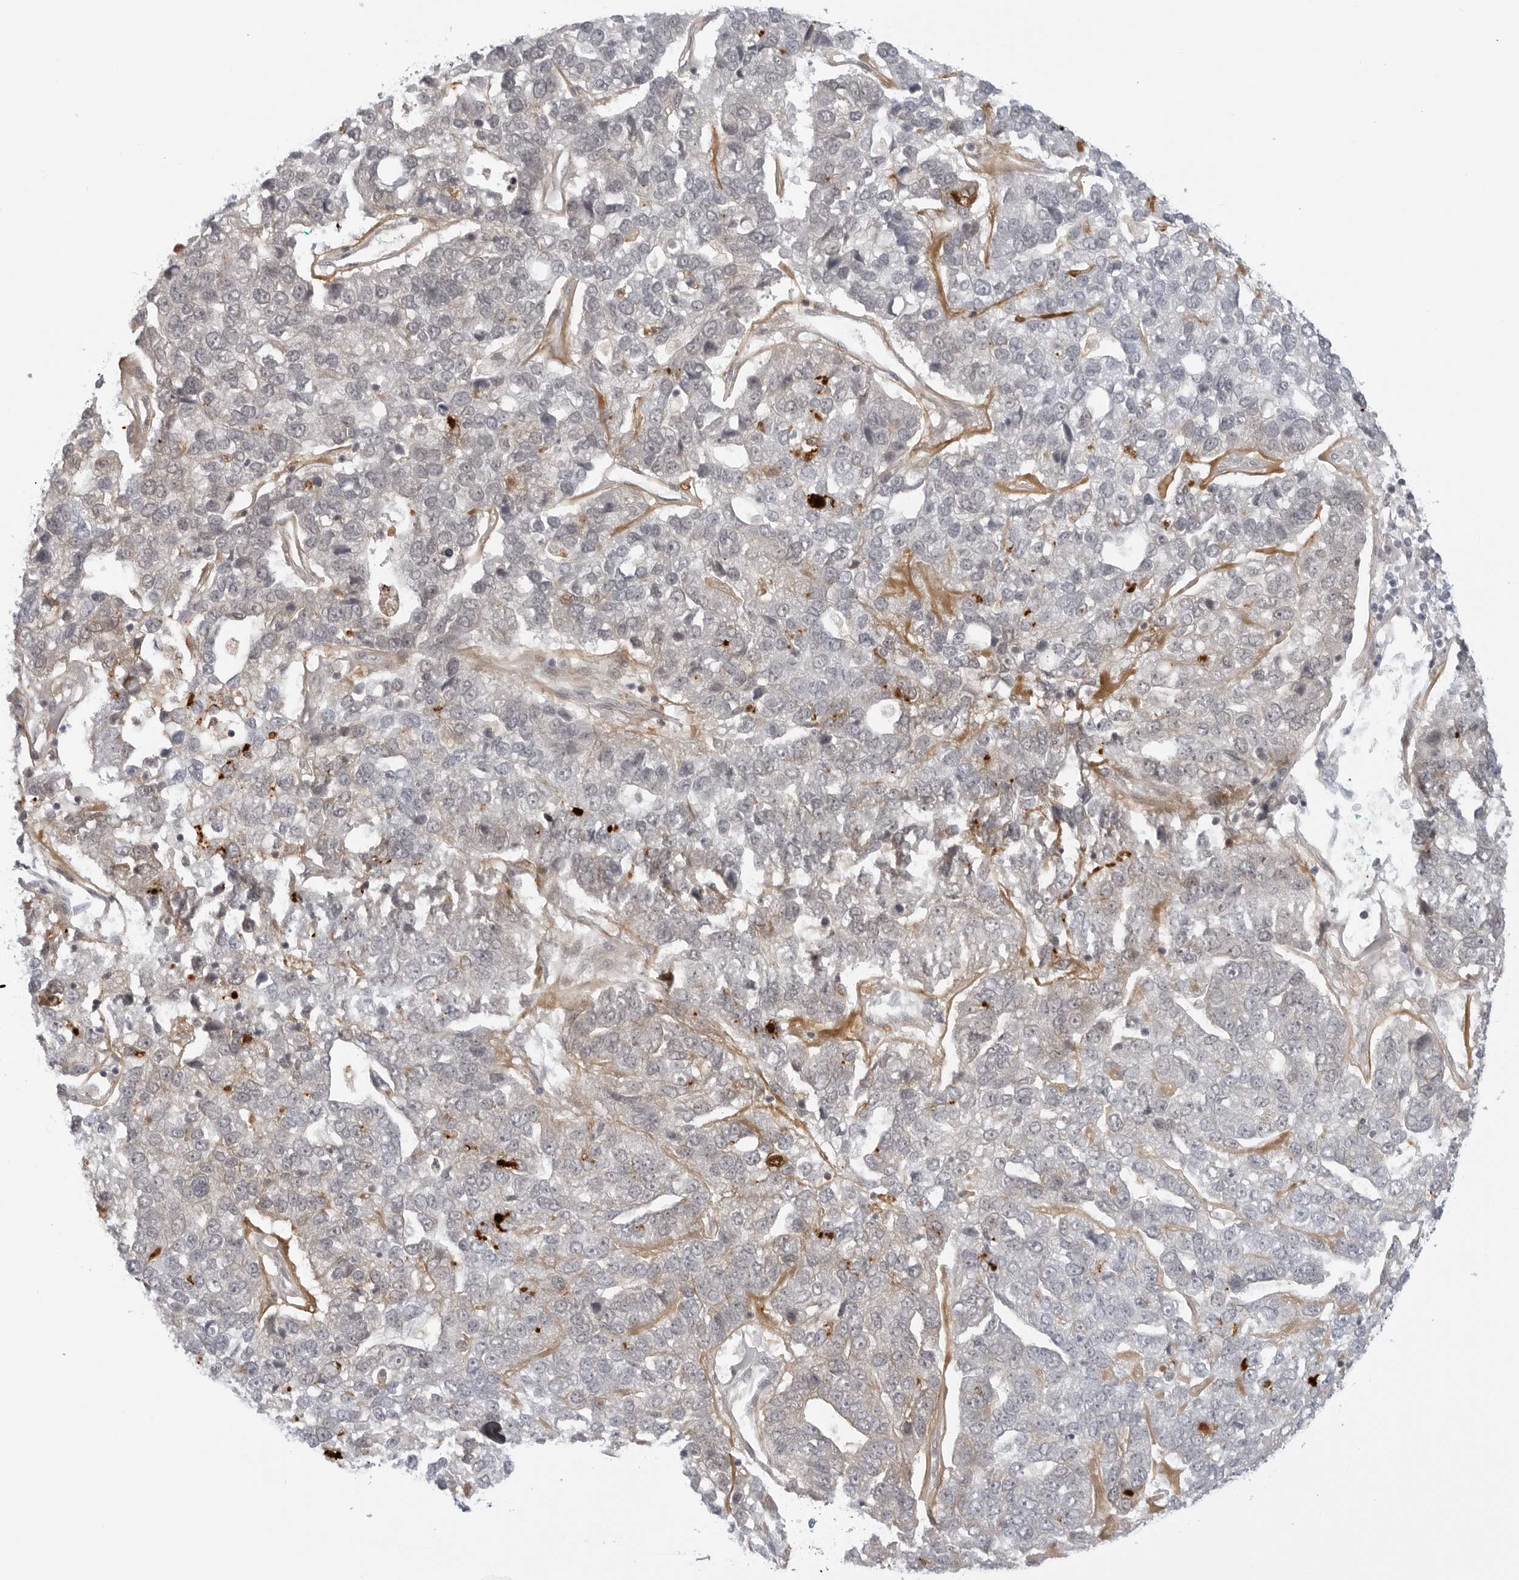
{"staining": {"intensity": "weak", "quantity": "<25%", "location": "cytoplasmic/membranous"}, "tissue": "pancreatic cancer", "cell_type": "Tumor cells", "image_type": "cancer", "snomed": [{"axis": "morphology", "description": "Adenocarcinoma, NOS"}, {"axis": "topography", "description": "Pancreas"}], "caption": "Micrograph shows no protein expression in tumor cells of pancreatic adenocarcinoma tissue.", "gene": "SUGCT", "patient": {"sex": "female", "age": 61}}